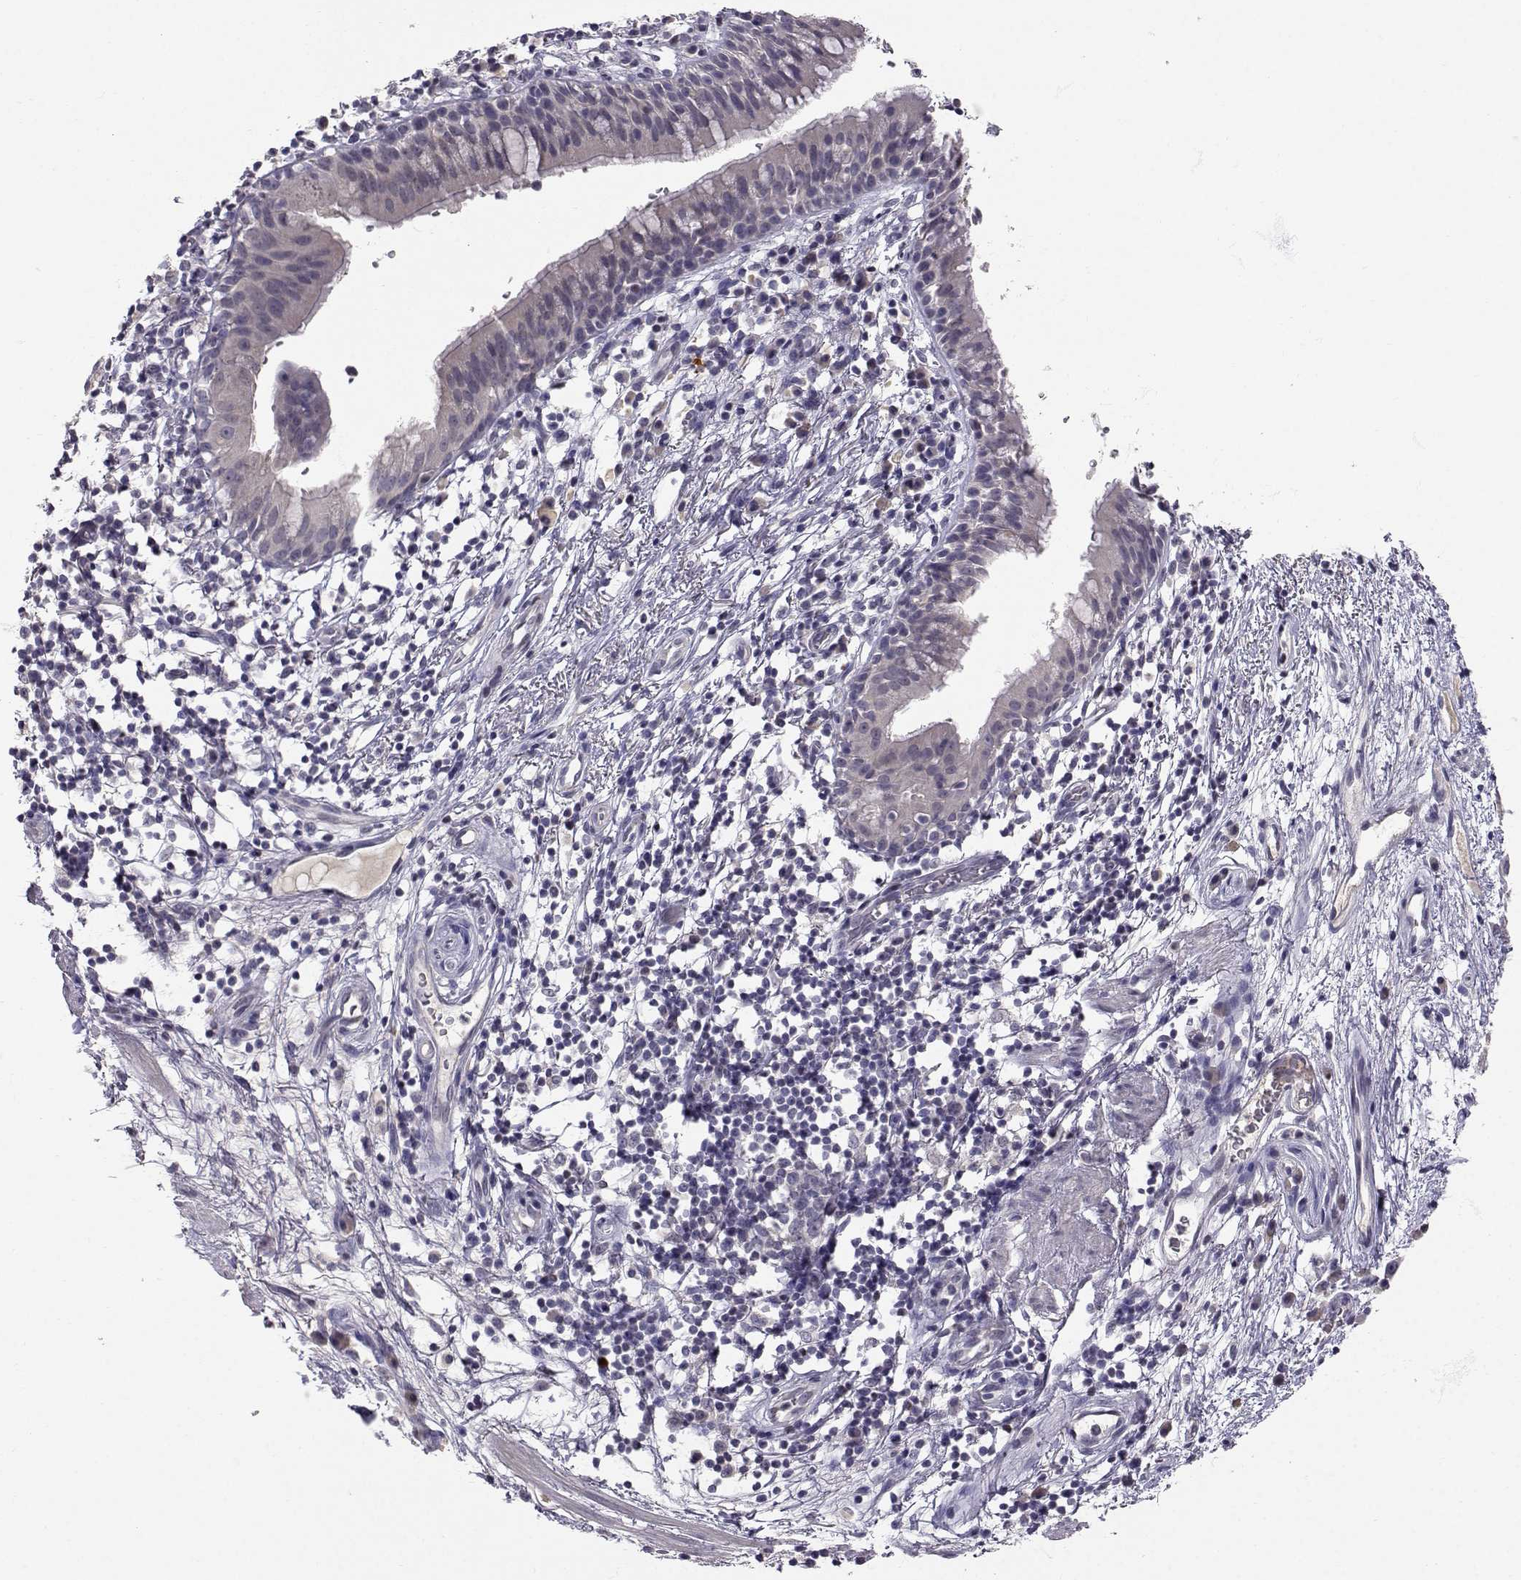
{"staining": {"intensity": "negative", "quantity": "none", "location": "none"}, "tissue": "bronchus", "cell_type": "Respiratory epithelial cells", "image_type": "normal", "snomed": [{"axis": "morphology", "description": "Normal tissue, NOS"}, {"axis": "topography", "description": "Cartilage tissue"}, {"axis": "topography", "description": "Bronchus"}], "caption": "Immunohistochemistry (IHC) photomicrograph of normal bronchus: human bronchus stained with DAB (3,3'-diaminobenzidine) reveals no significant protein staining in respiratory epithelial cells.", "gene": "SLC6A3", "patient": {"sex": "male", "age": 58}}